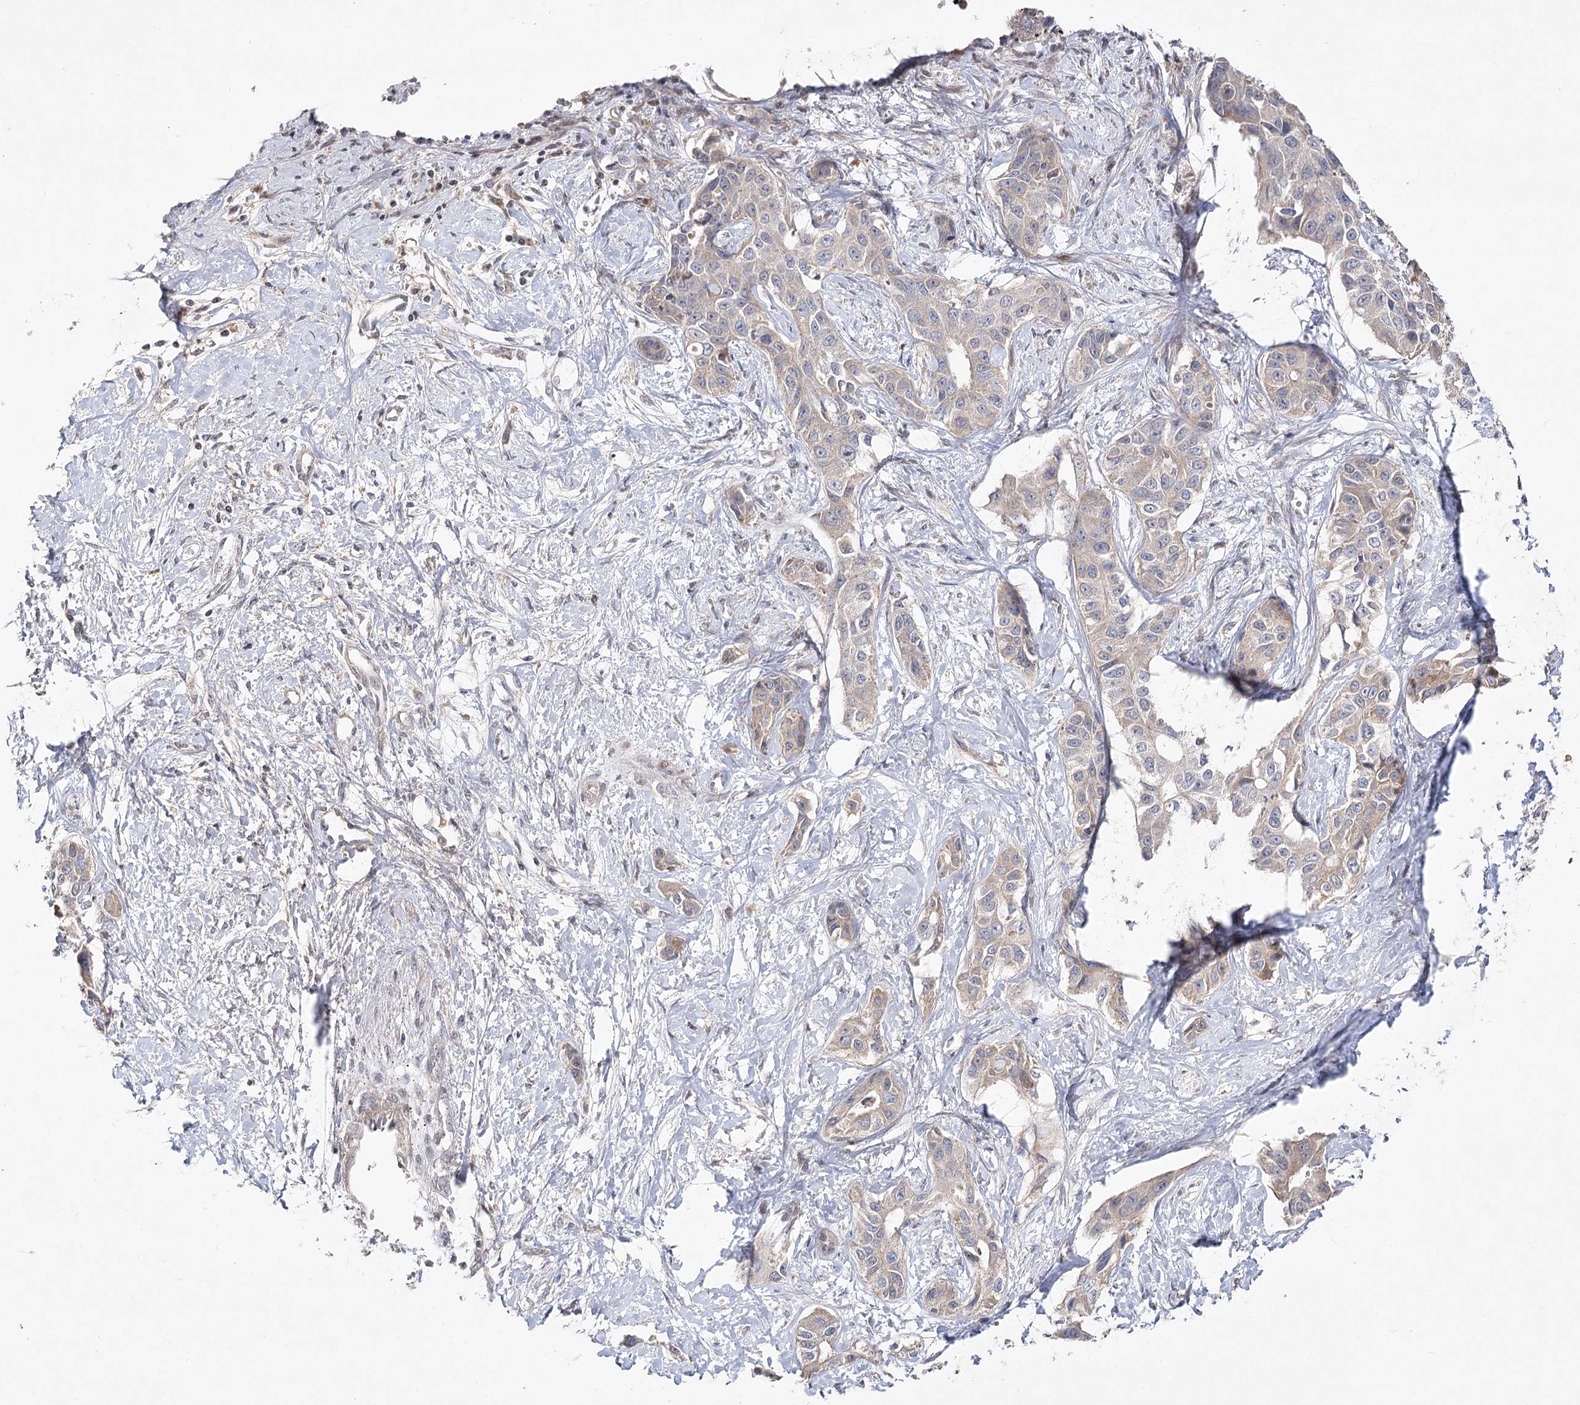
{"staining": {"intensity": "weak", "quantity": "25%-75%", "location": "cytoplasmic/membranous"}, "tissue": "liver cancer", "cell_type": "Tumor cells", "image_type": "cancer", "snomed": [{"axis": "morphology", "description": "Cholangiocarcinoma"}, {"axis": "topography", "description": "Liver"}], "caption": "Tumor cells show low levels of weak cytoplasmic/membranous expression in about 25%-75% of cells in liver cholangiocarcinoma. Immunohistochemistry (ihc) stains the protein of interest in brown and the nuclei are stained blue.", "gene": "OBSL1", "patient": {"sex": "male", "age": 59}}